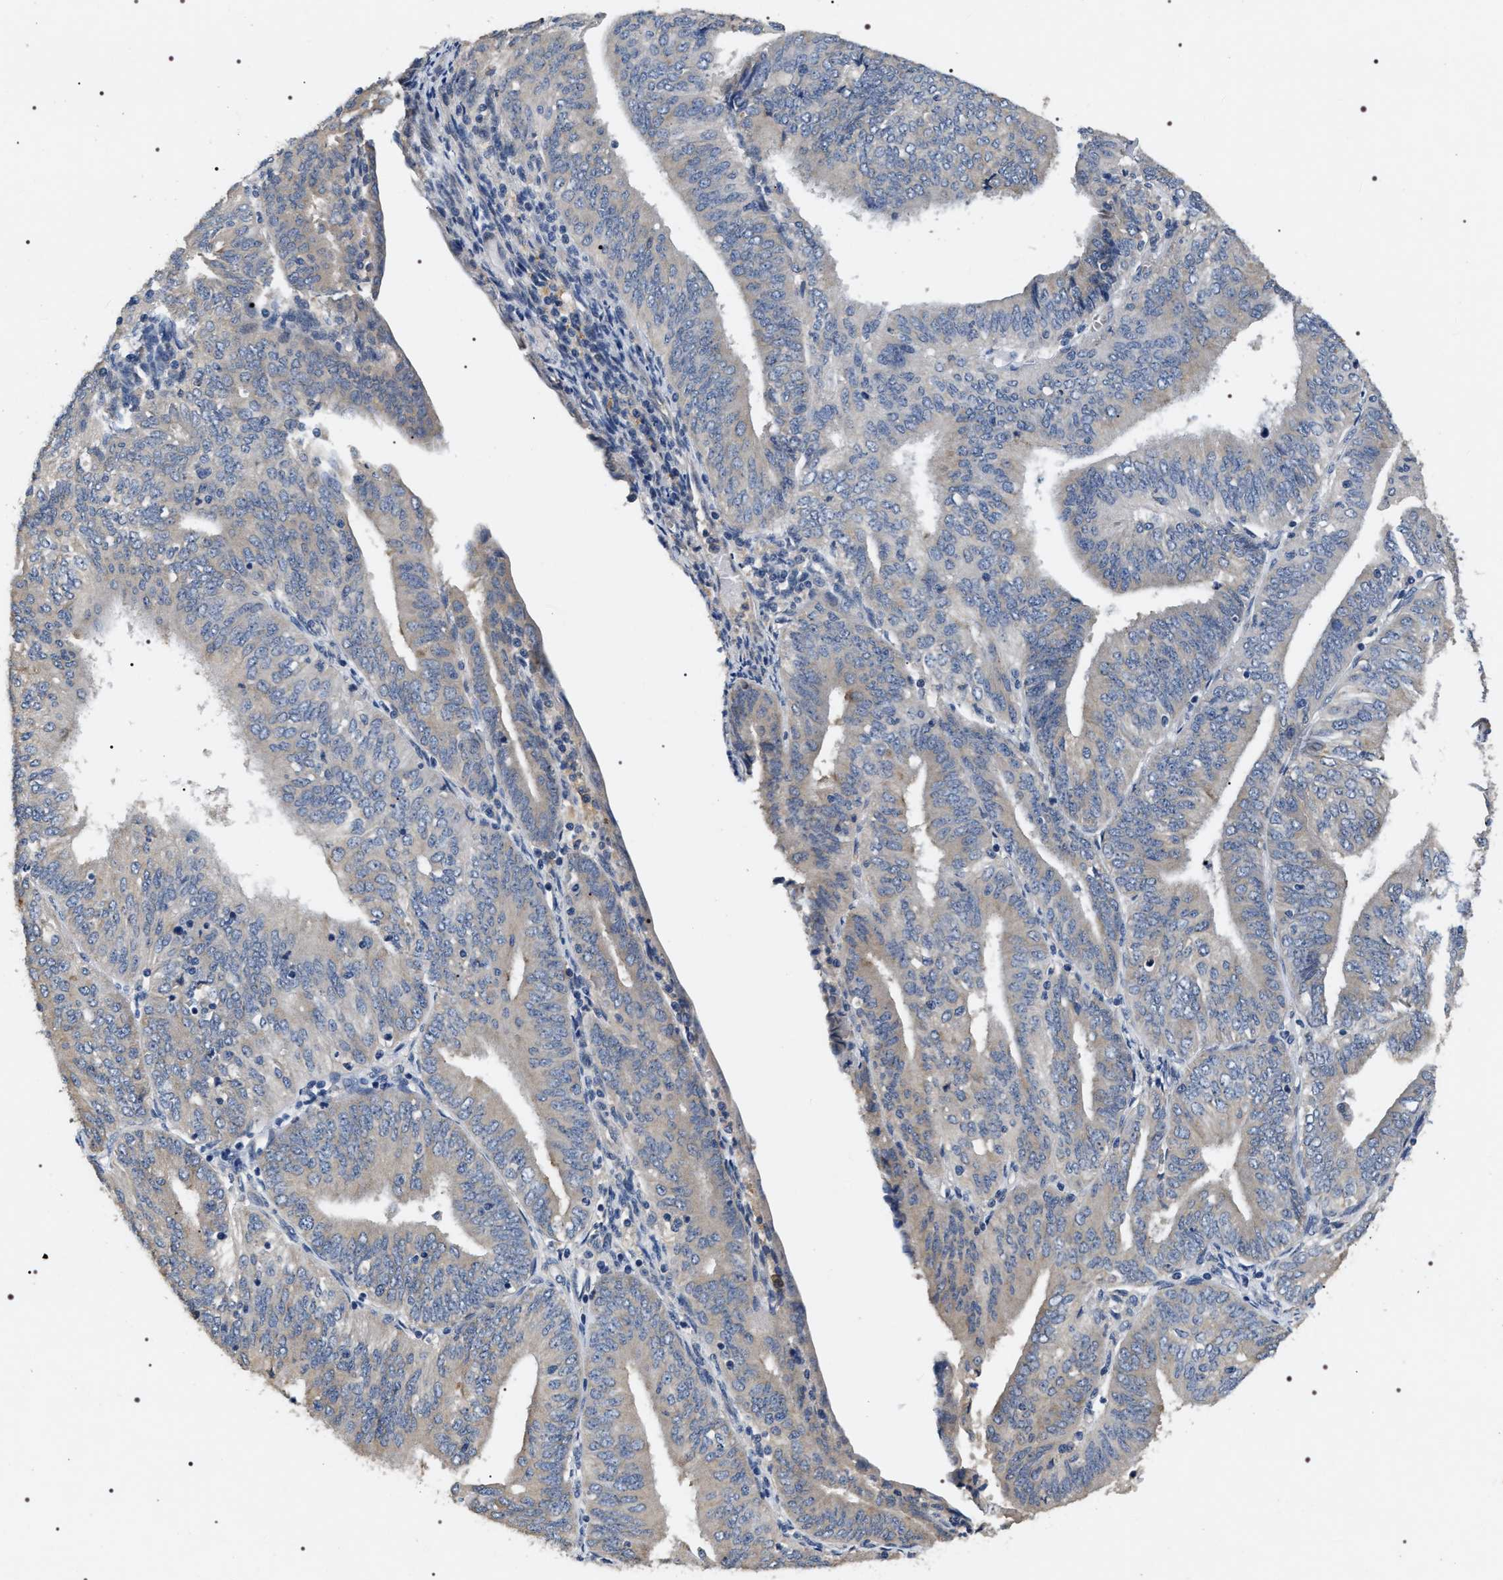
{"staining": {"intensity": "negative", "quantity": "none", "location": "none"}, "tissue": "endometrial cancer", "cell_type": "Tumor cells", "image_type": "cancer", "snomed": [{"axis": "morphology", "description": "Adenocarcinoma, NOS"}, {"axis": "topography", "description": "Endometrium"}], "caption": "There is no significant staining in tumor cells of endometrial cancer.", "gene": "IFT81", "patient": {"sex": "female", "age": 58}}